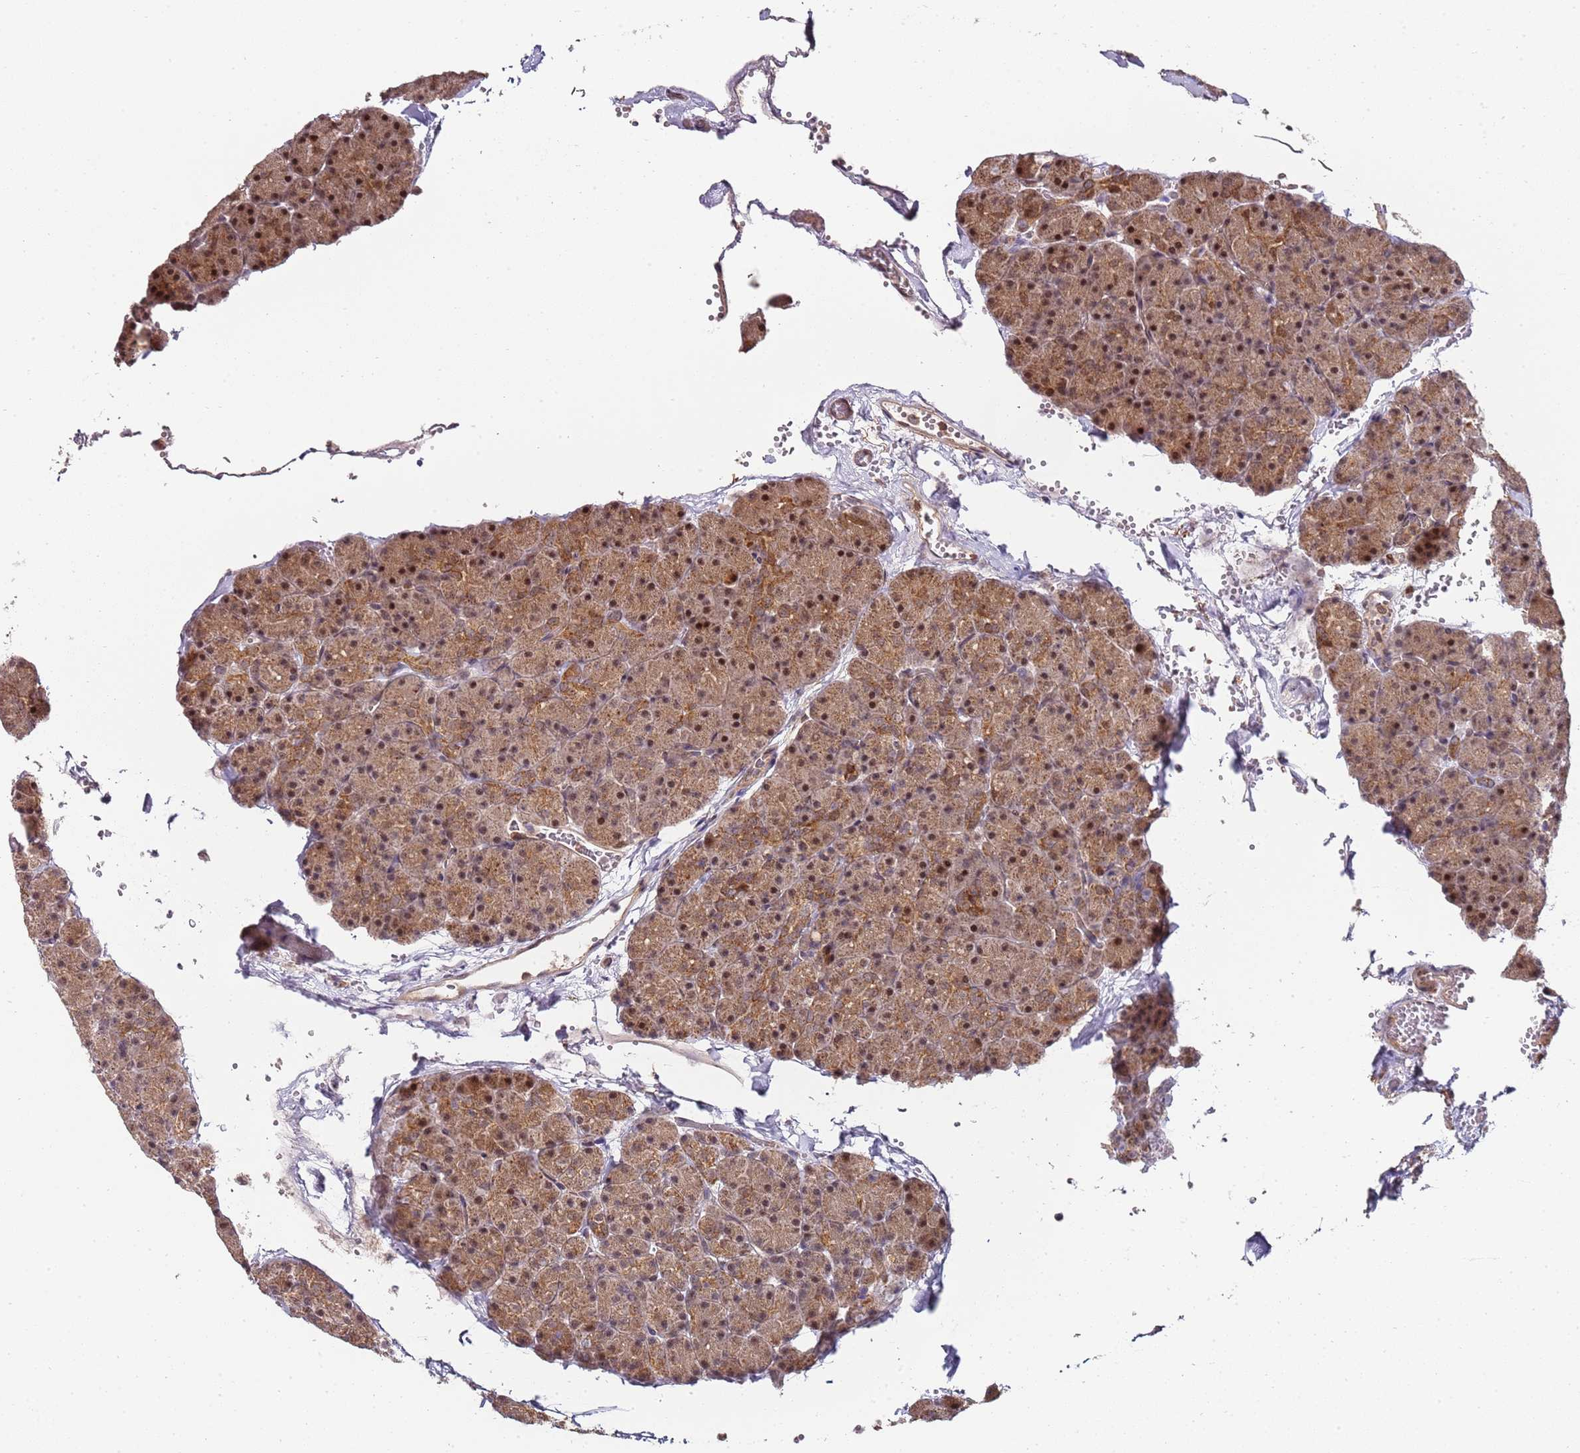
{"staining": {"intensity": "moderate", "quantity": ">75%", "location": "cytoplasmic/membranous,nuclear"}, "tissue": "pancreas", "cell_type": "Exocrine glandular cells", "image_type": "normal", "snomed": [{"axis": "morphology", "description": "Normal tissue, NOS"}, {"axis": "topography", "description": "Pancreas"}], "caption": "Immunohistochemical staining of benign pancreas exhibits moderate cytoplasmic/membranous,nuclear protein staining in approximately >75% of exocrine glandular cells.", "gene": "EDC3", "patient": {"sex": "male", "age": 36}}